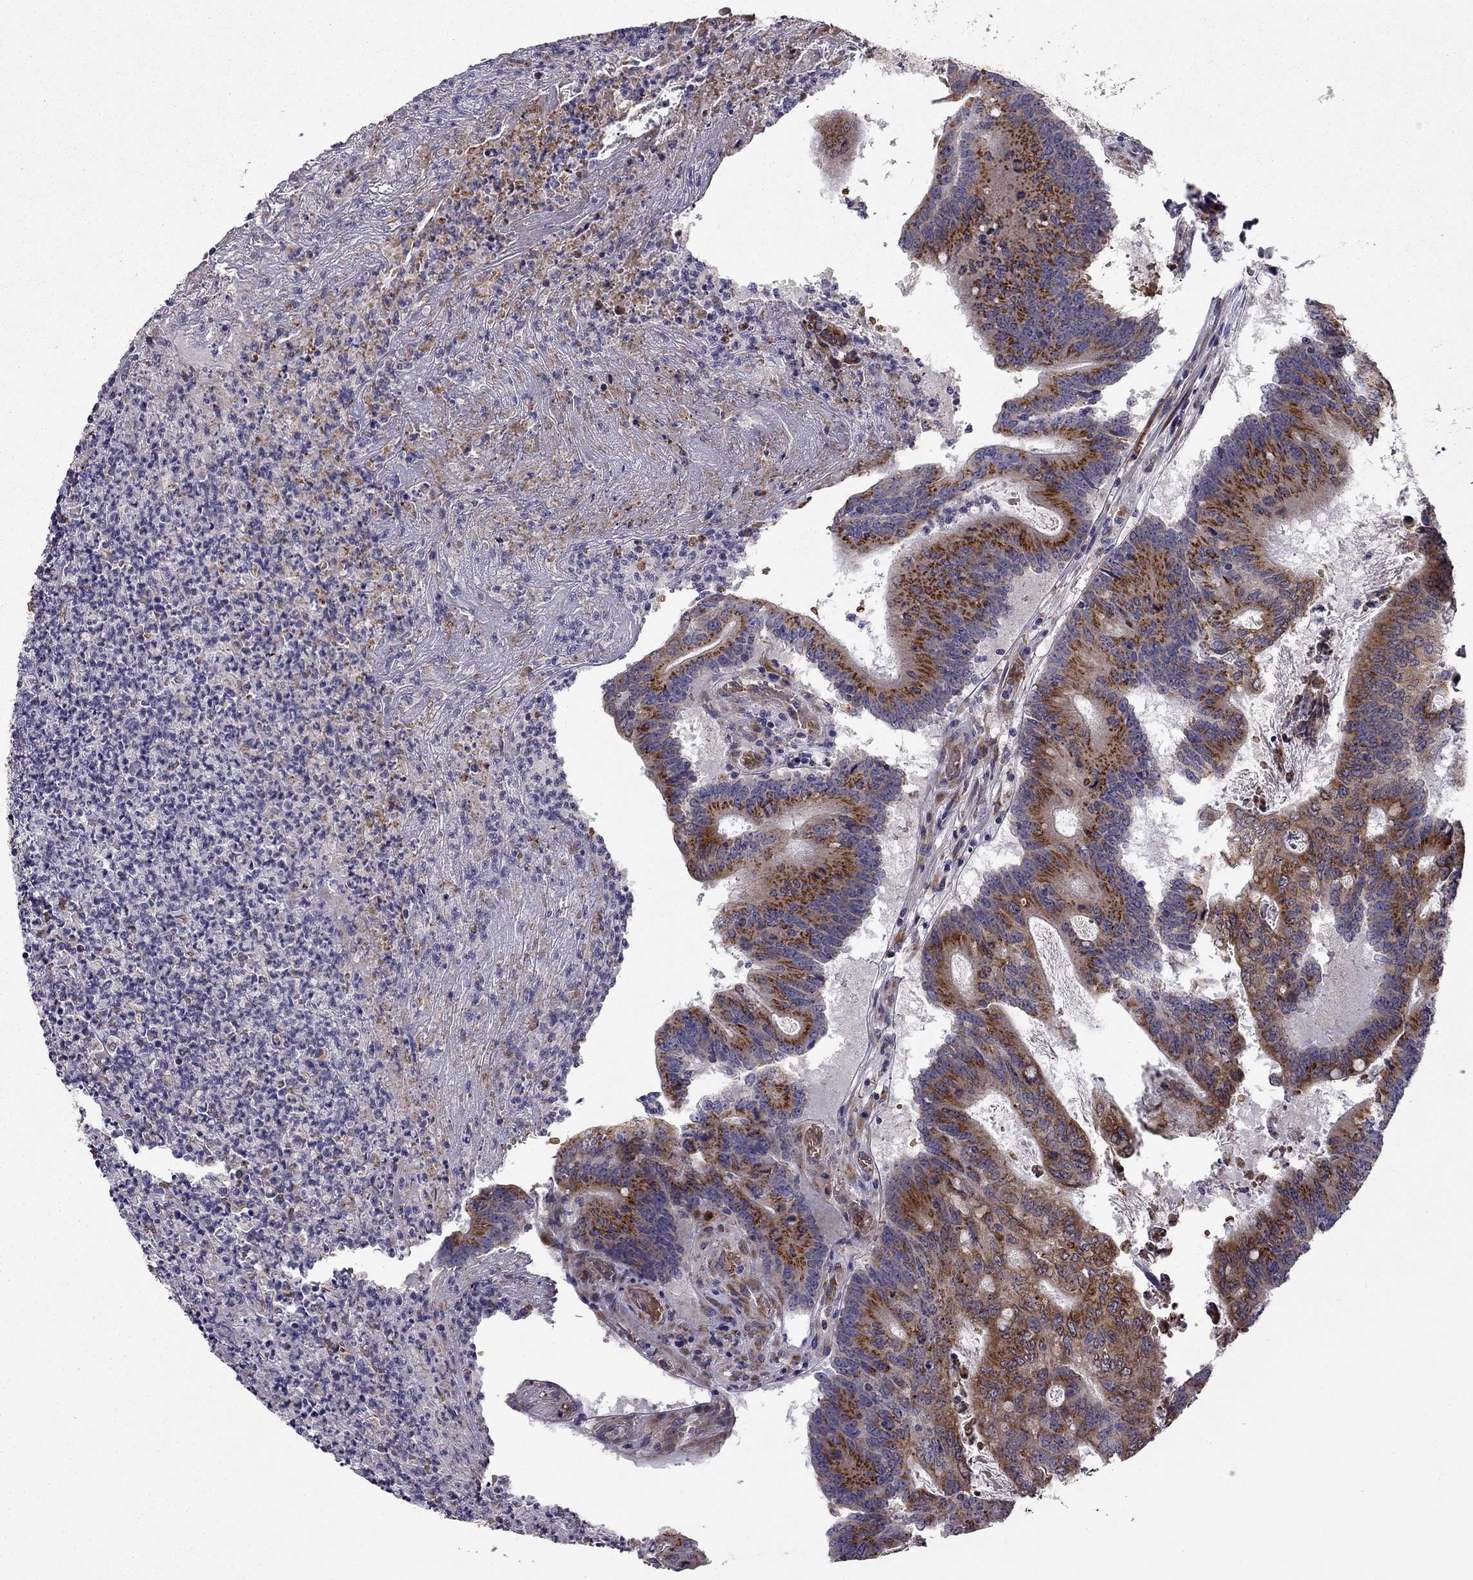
{"staining": {"intensity": "strong", "quantity": "25%-75%", "location": "cytoplasmic/membranous"}, "tissue": "colorectal cancer", "cell_type": "Tumor cells", "image_type": "cancer", "snomed": [{"axis": "morphology", "description": "Adenocarcinoma, NOS"}, {"axis": "topography", "description": "Colon"}], "caption": "Tumor cells demonstrate high levels of strong cytoplasmic/membranous positivity in approximately 25%-75% of cells in colorectal cancer (adenocarcinoma).", "gene": "B4GALT7", "patient": {"sex": "female", "age": 70}}